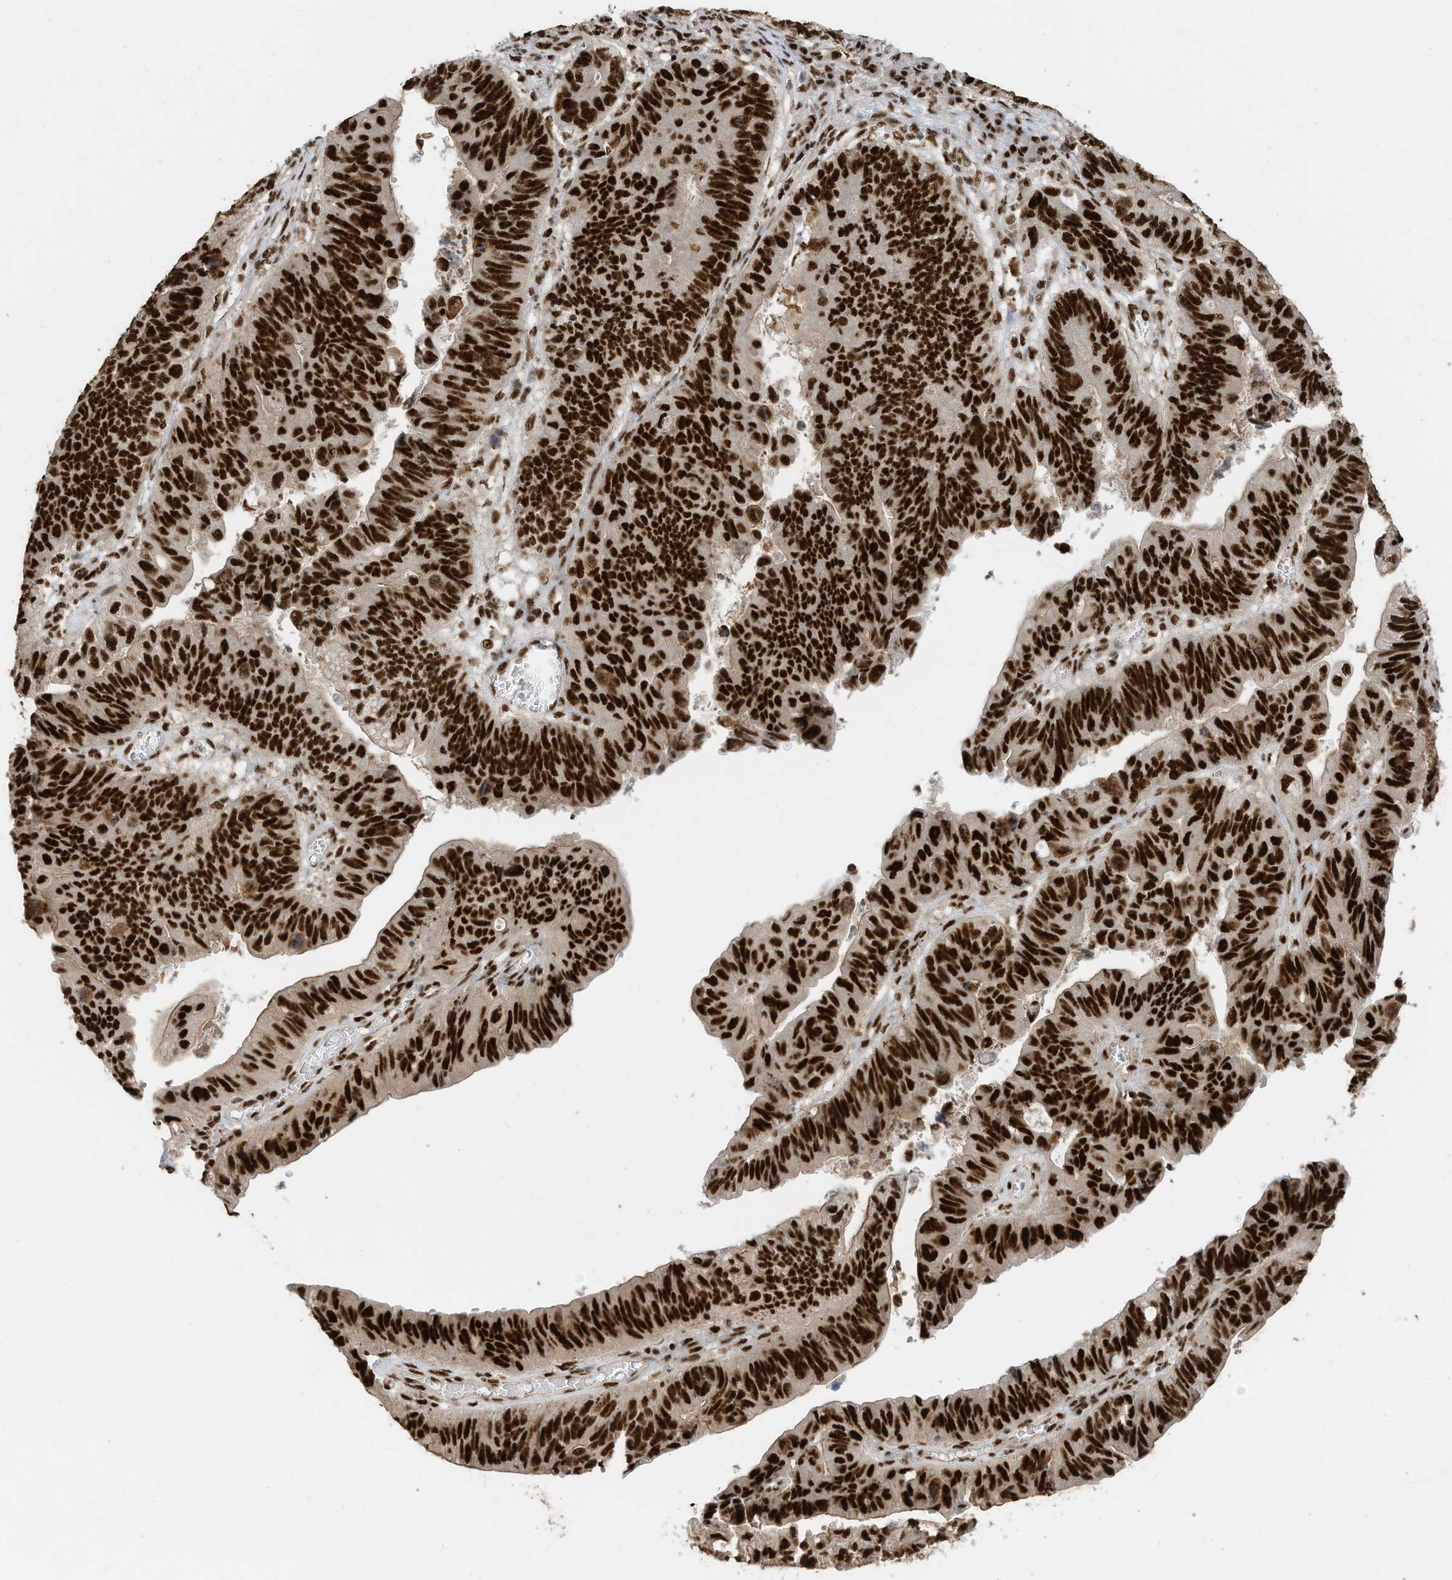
{"staining": {"intensity": "strong", "quantity": ">75%", "location": "nuclear"}, "tissue": "stomach cancer", "cell_type": "Tumor cells", "image_type": "cancer", "snomed": [{"axis": "morphology", "description": "Adenocarcinoma, NOS"}, {"axis": "topography", "description": "Stomach"}], "caption": "Tumor cells display high levels of strong nuclear staining in approximately >75% of cells in stomach cancer (adenocarcinoma).", "gene": "SF3A3", "patient": {"sex": "male", "age": 59}}